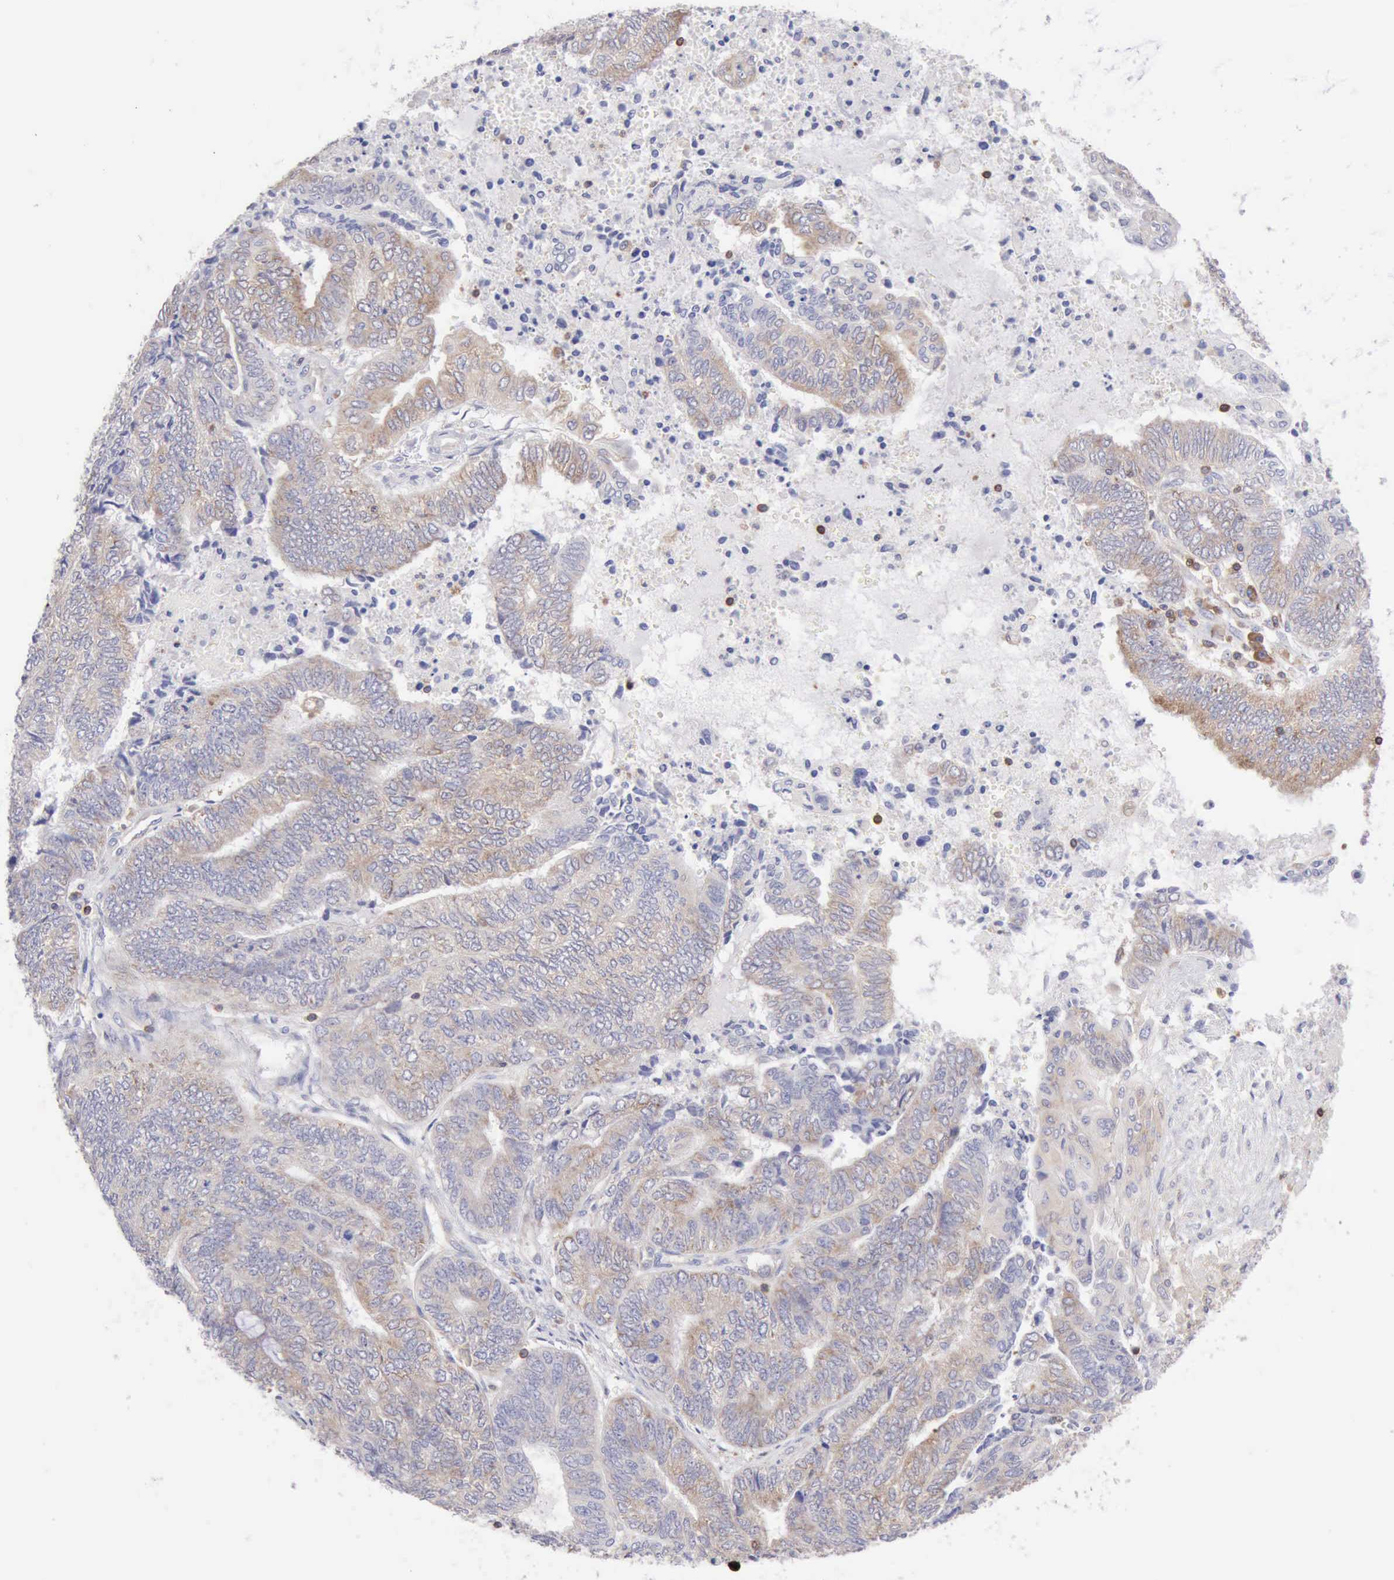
{"staining": {"intensity": "weak", "quantity": "25%-75%", "location": "cytoplasmic/membranous"}, "tissue": "endometrial cancer", "cell_type": "Tumor cells", "image_type": "cancer", "snomed": [{"axis": "morphology", "description": "Adenocarcinoma, NOS"}, {"axis": "topography", "description": "Uterus"}, {"axis": "topography", "description": "Endometrium"}], "caption": "Human adenocarcinoma (endometrial) stained with a protein marker demonstrates weak staining in tumor cells.", "gene": "SASH3", "patient": {"sex": "female", "age": 70}}